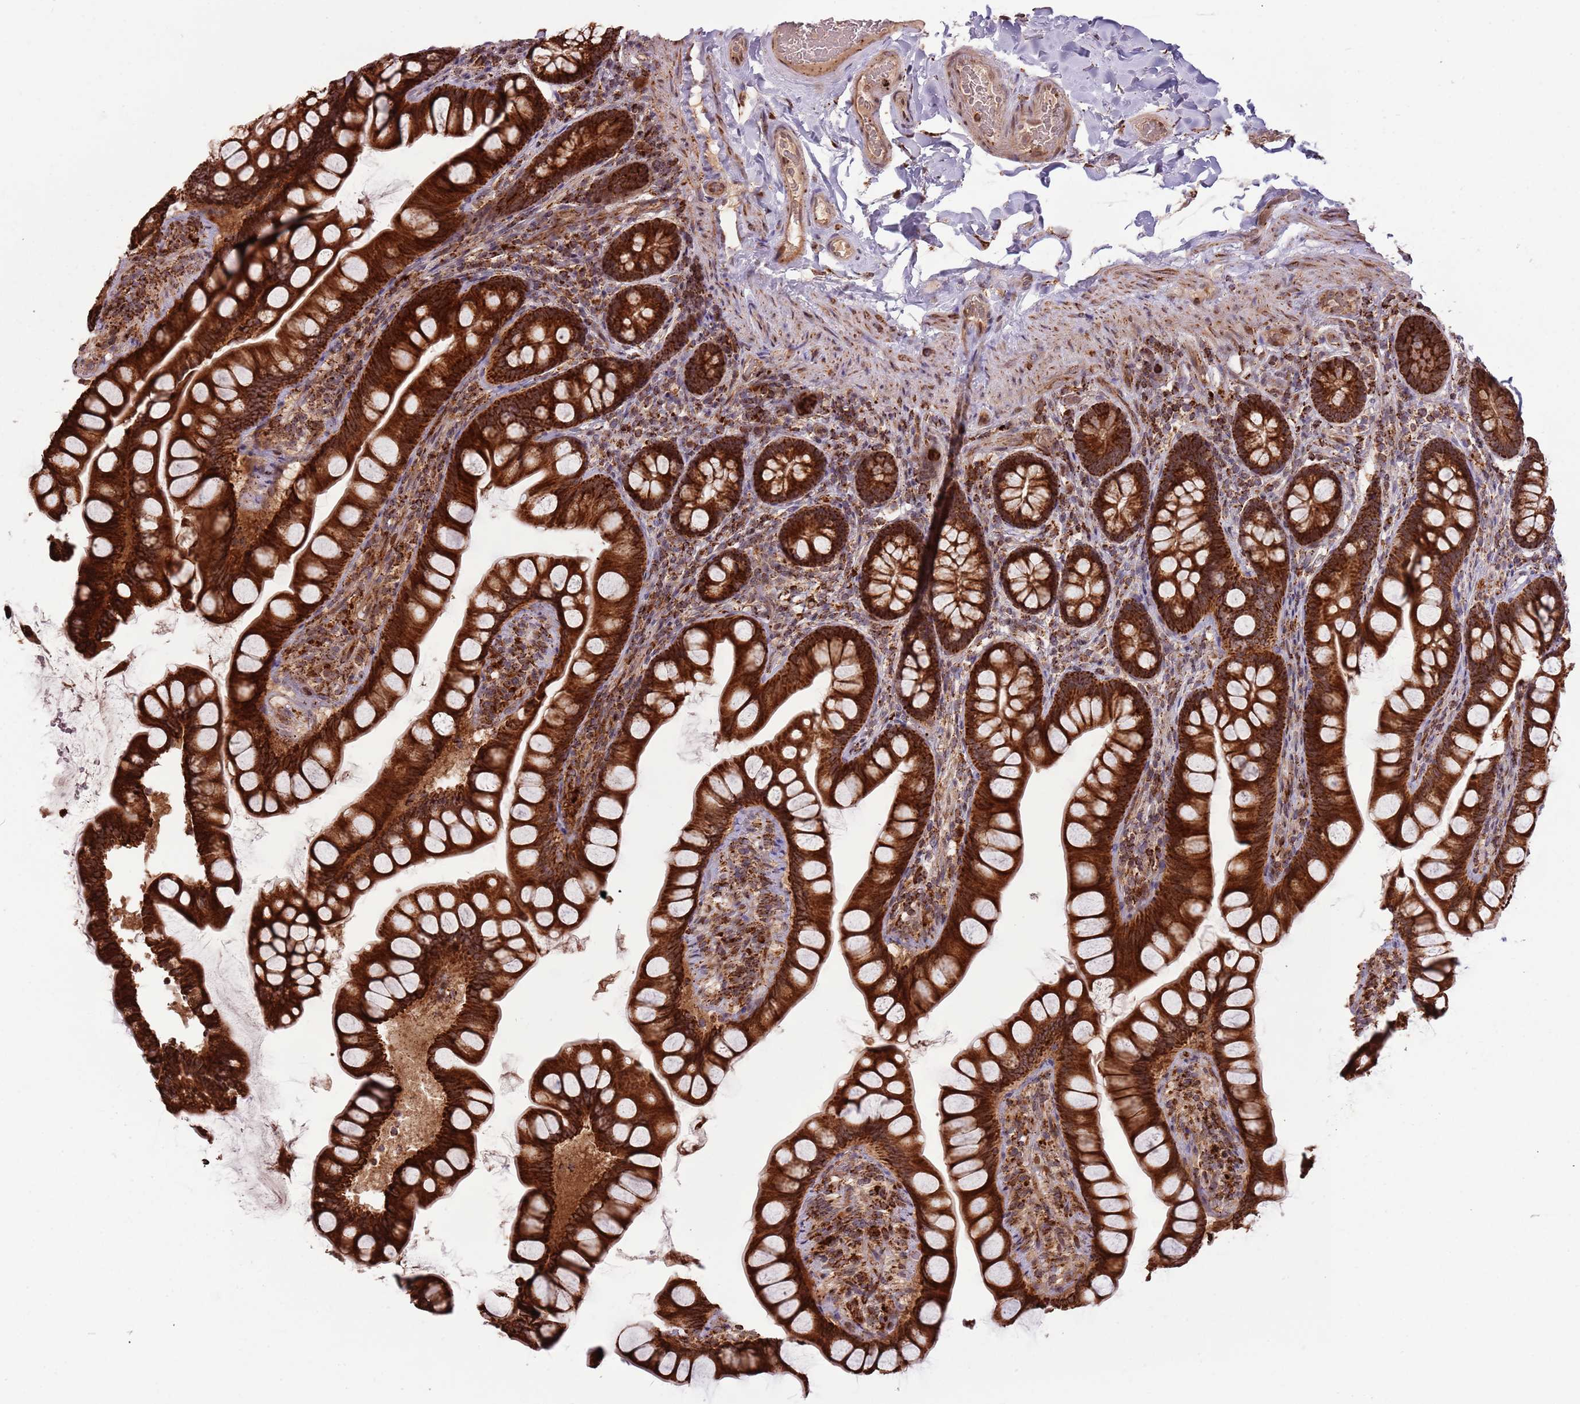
{"staining": {"intensity": "strong", "quantity": ">75%", "location": "cytoplasmic/membranous"}, "tissue": "small intestine", "cell_type": "Glandular cells", "image_type": "normal", "snomed": [{"axis": "morphology", "description": "Normal tissue, NOS"}, {"axis": "topography", "description": "Small intestine"}], "caption": "A brown stain labels strong cytoplasmic/membranous expression of a protein in glandular cells of benign small intestine. The protein is stained brown, and the nuclei are stained in blue (DAB (3,3'-diaminobenzidine) IHC with brightfield microscopy, high magnification).", "gene": "ULK3", "patient": {"sex": "male", "age": 70}}